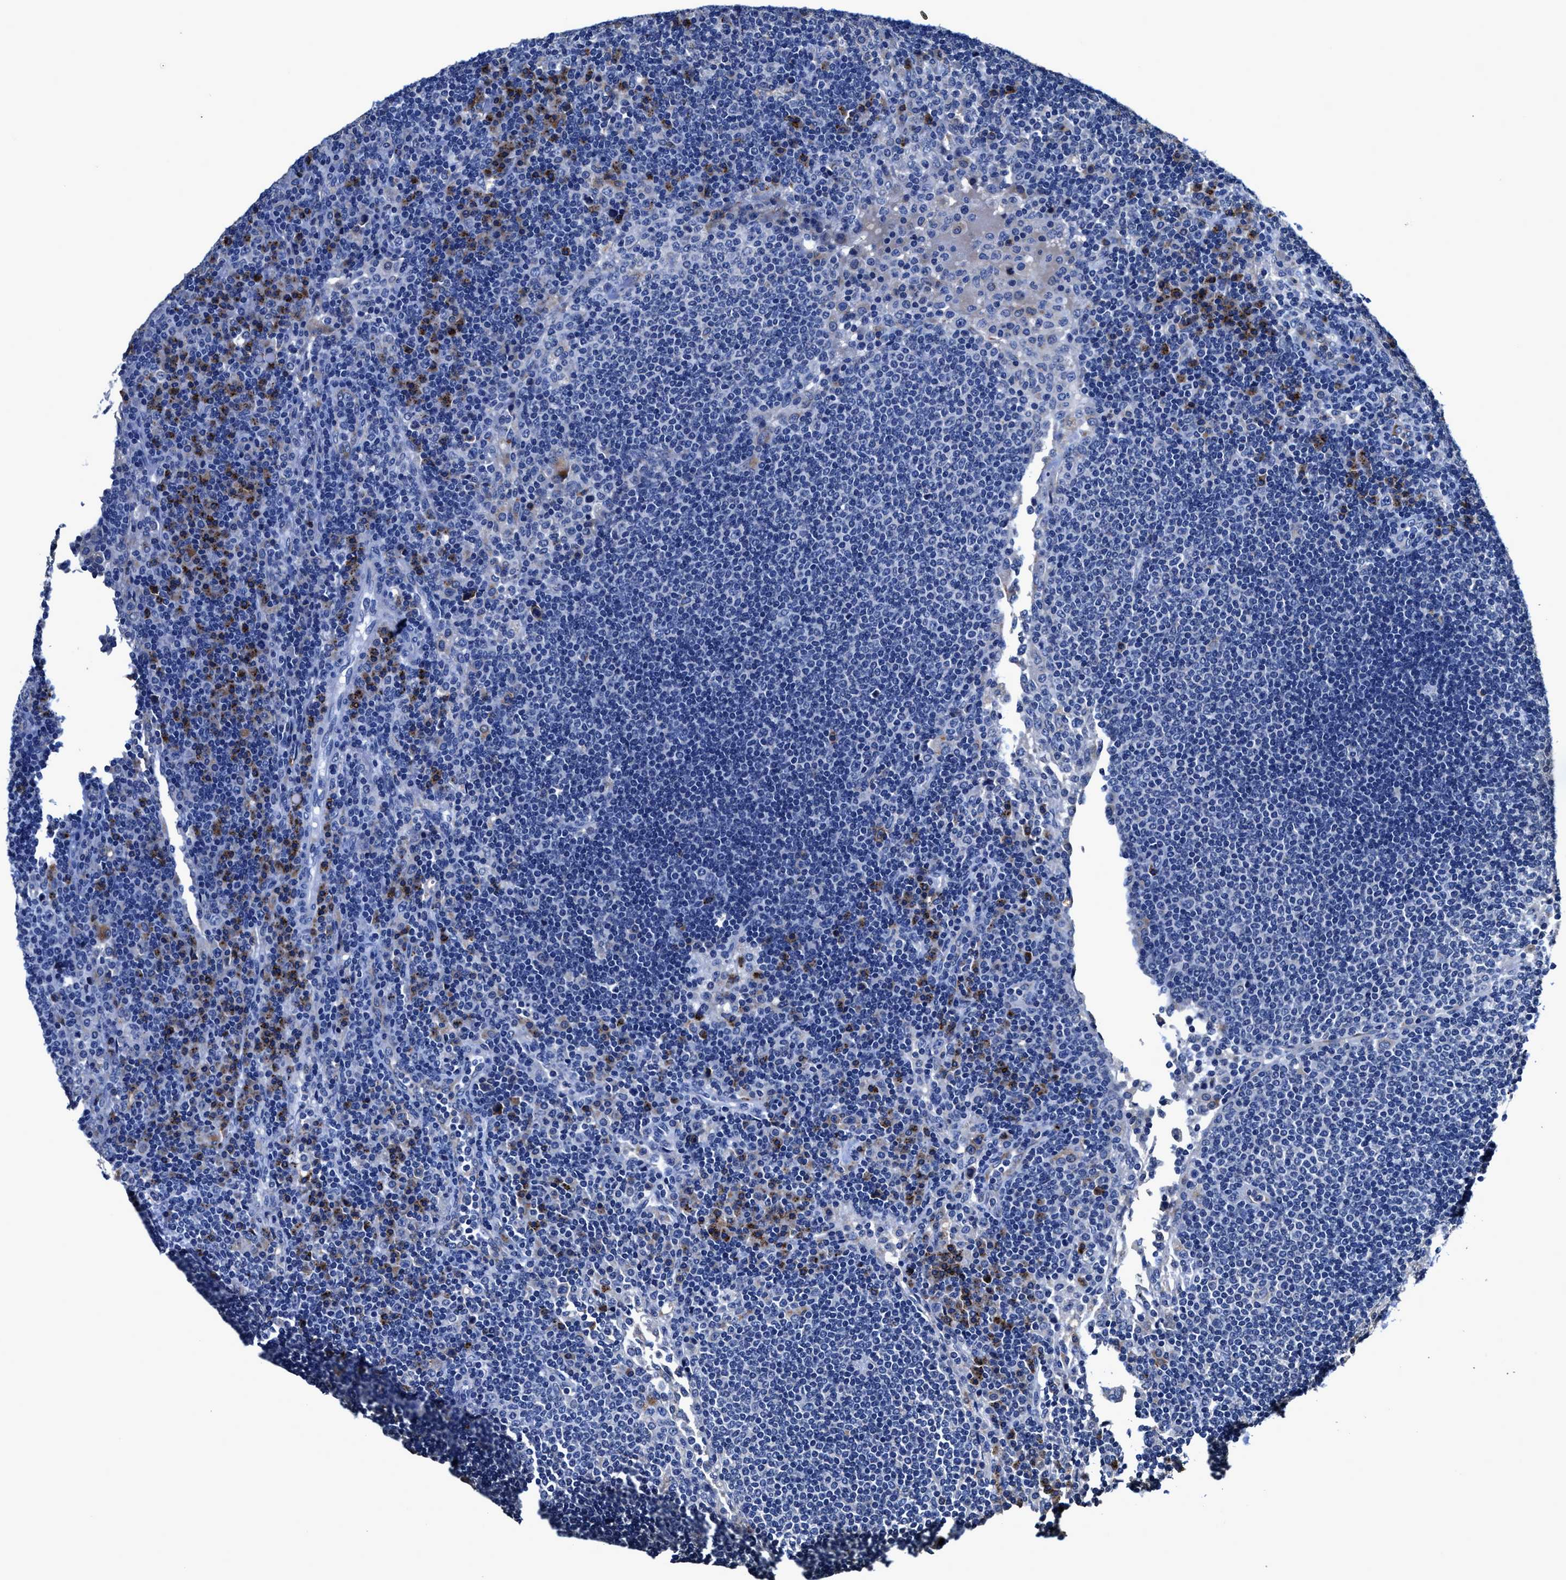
{"staining": {"intensity": "negative", "quantity": "none", "location": "none"}, "tissue": "lymph node", "cell_type": "Germinal center cells", "image_type": "normal", "snomed": [{"axis": "morphology", "description": "Normal tissue, NOS"}, {"axis": "topography", "description": "Lymph node"}], "caption": "DAB (3,3'-diaminobenzidine) immunohistochemical staining of benign lymph node exhibits no significant expression in germinal center cells.", "gene": "UBR4", "patient": {"sex": "female", "age": 53}}